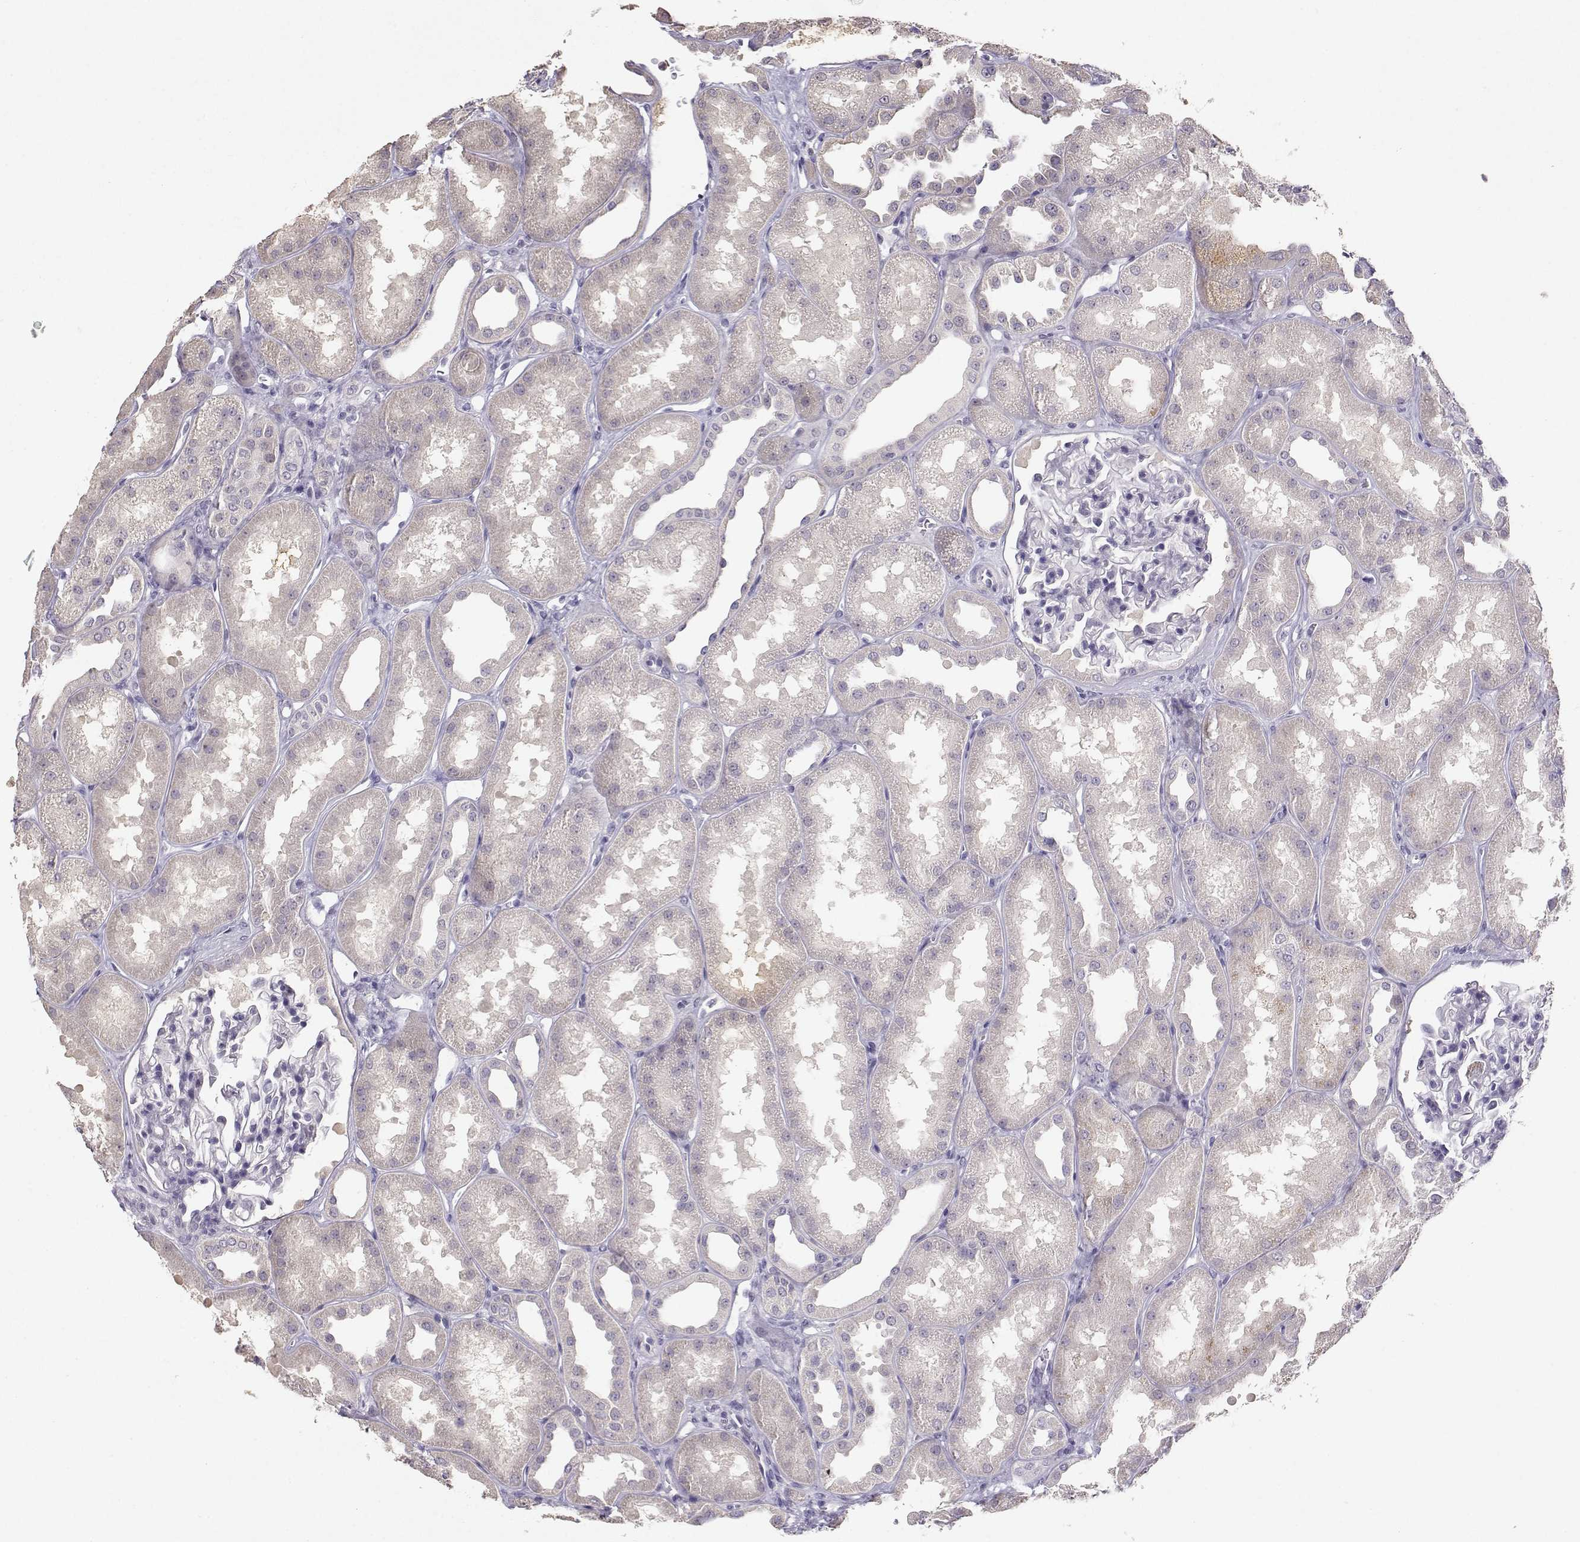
{"staining": {"intensity": "negative", "quantity": "none", "location": "none"}, "tissue": "kidney", "cell_type": "Cells in glomeruli", "image_type": "normal", "snomed": [{"axis": "morphology", "description": "Normal tissue, NOS"}, {"axis": "topography", "description": "Kidney"}], "caption": "Cells in glomeruli show no significant expression in normal kidney. (DAB (3,3'-diaminobenzidine) IHC, high magnification).", "gene": "TACR1", "patient": {"sex": "male", "age": 61}}